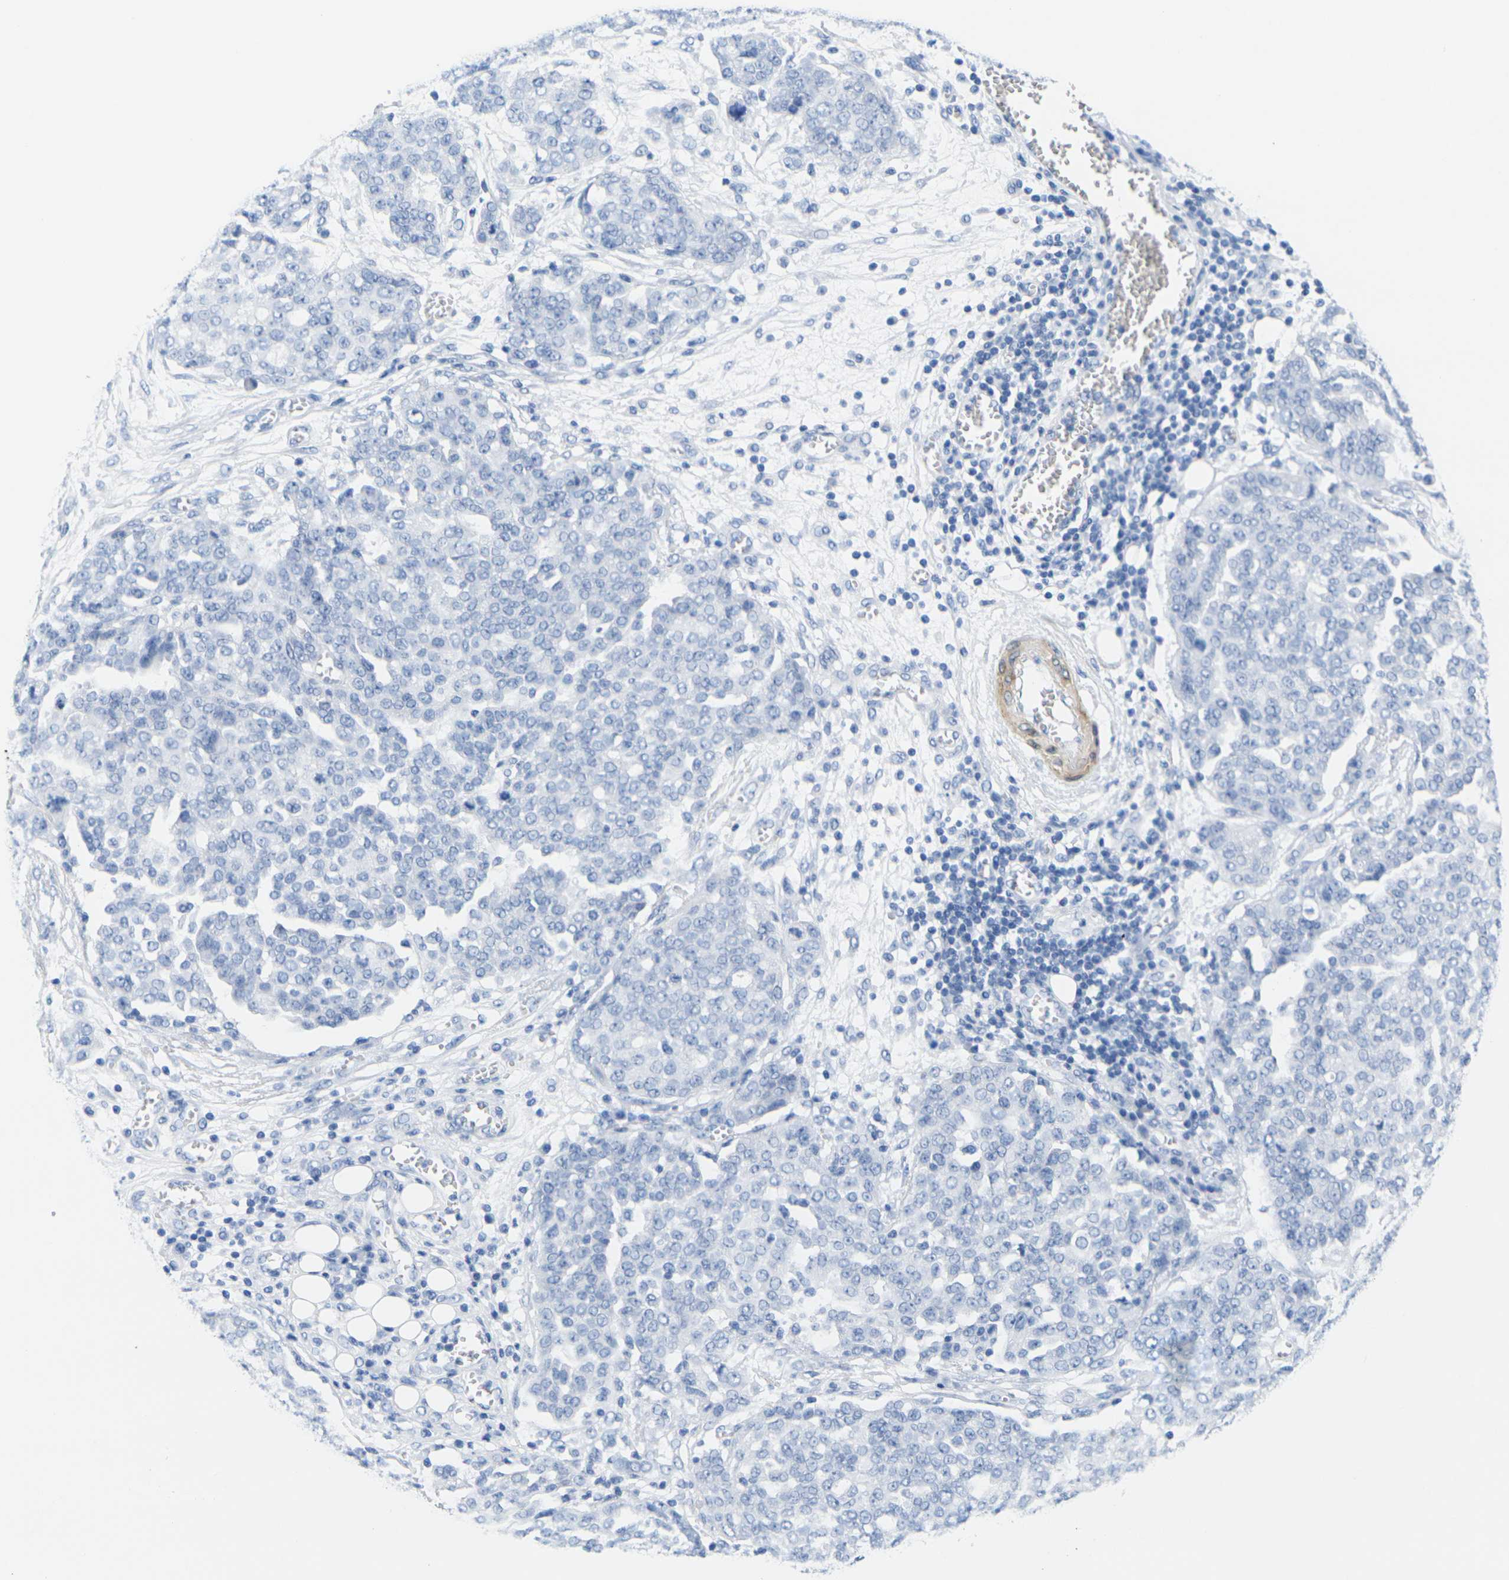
{"staining": {"intensity": "negative", "quantity": "none", "location": "none"}, "tissue": "ovarian cancer", "cell_type": "Tumor cells", "image_type": "cancer", "snomed": [{"axis": "morphology", "description": "Cystadenocarcinoma, serous, NOS"}, {"axis": "topography", "description": "Soft tissue"}, {"axis": "topography", "description": "Ovary"}], "caption": "Immunohistochemistry image of neoplastic tissue: serous cystadenocarcinoma (ovarian) stained with DAB displays no significant protein staining in tumor cells.", "gene": "CNN1", "patient": {"sex": "female", "age": 57}}